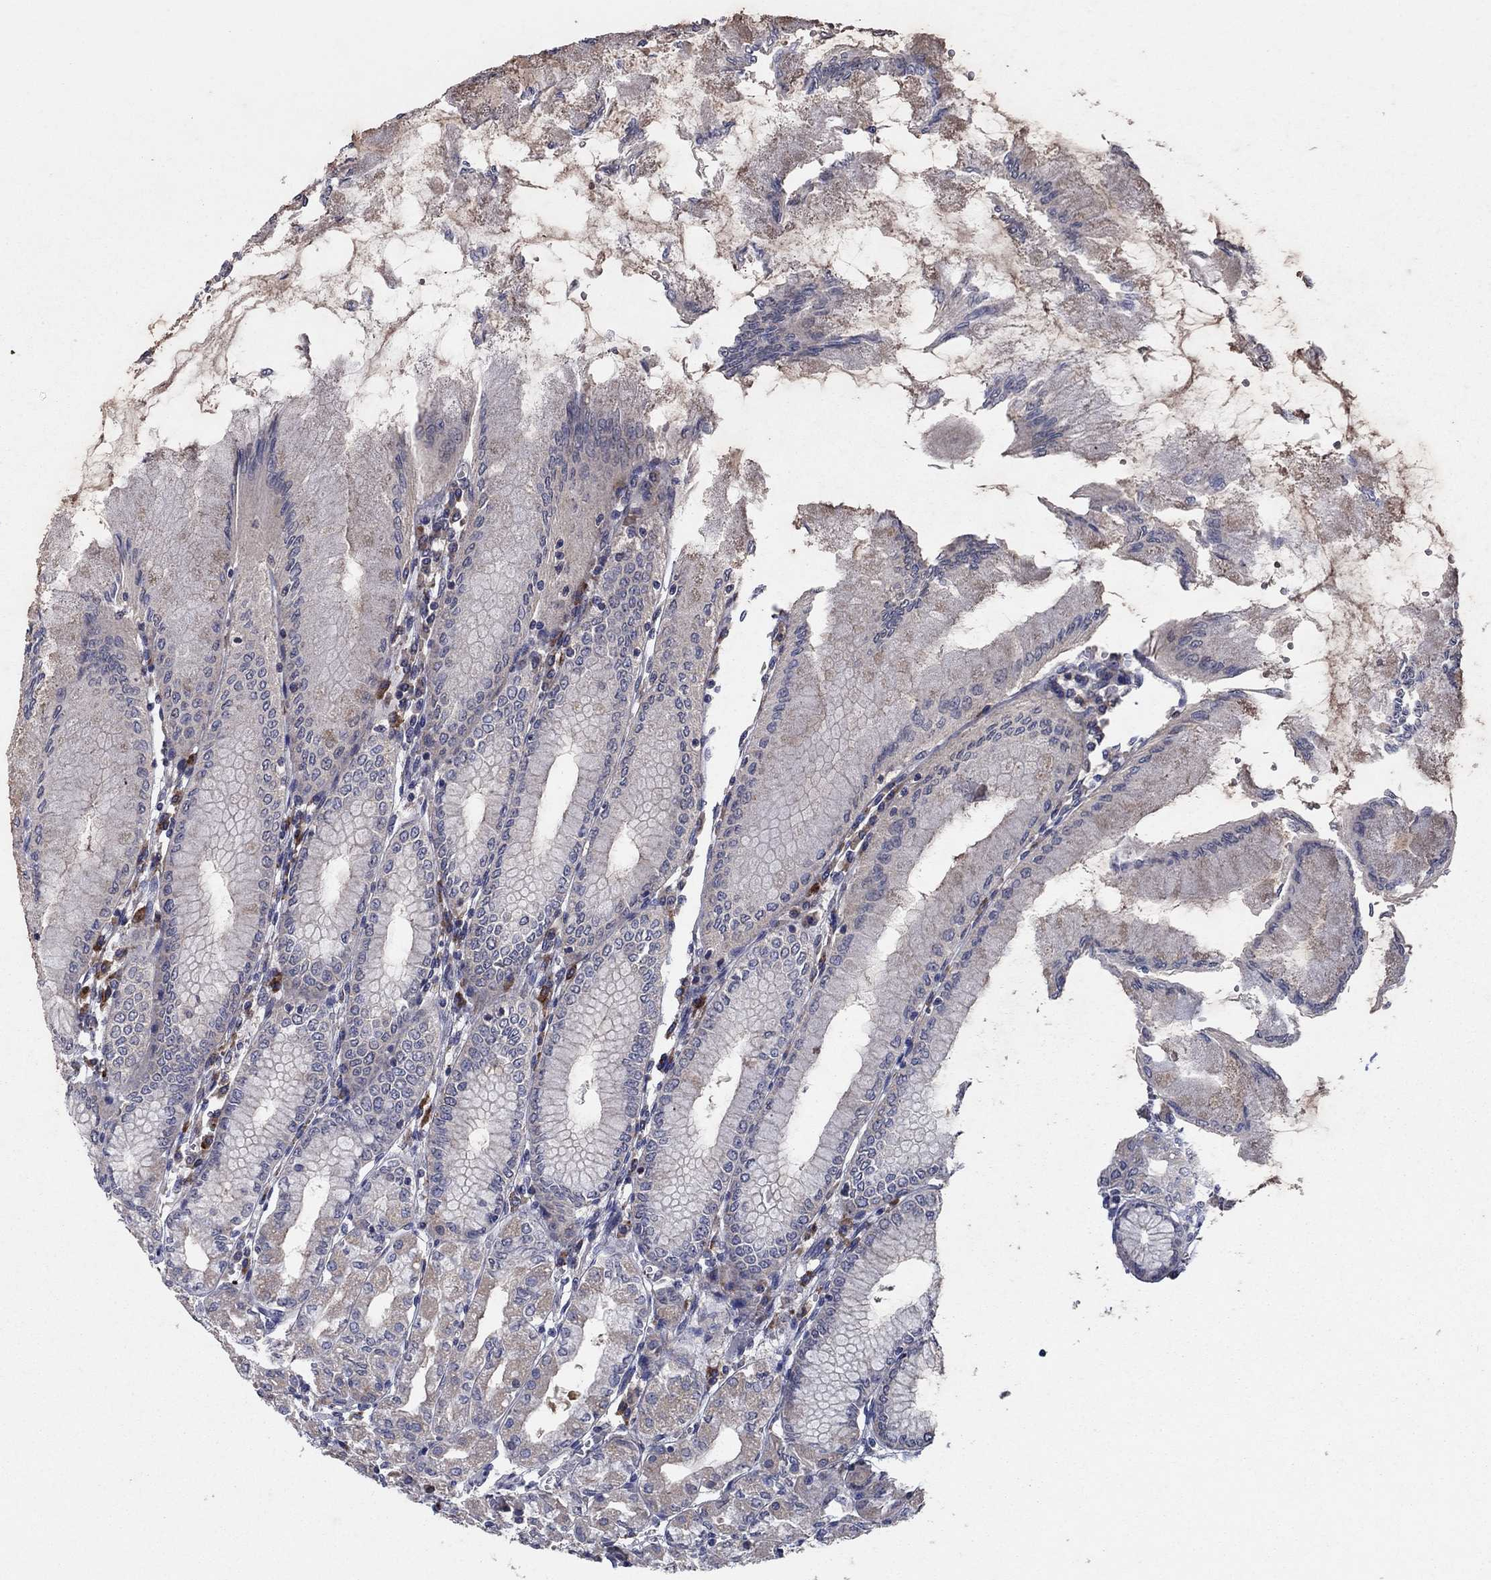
{"staining": {"intensity": "weak", "quantity": "25%-75%", "location": "cytoplasmic/membranous"}, "tissue": "stomach", "cell_type": "Glandular cells", "image_type": "normal", "snomed": [{"axis": "morphology", "description": "Normal tissue, NOS"}, {"axis": "topography", "description": "Skeletal muscle"}, {"axis": "topography", "description": "Stomach"}], "caption": "IHC (DAB) staining of unremarkable stomach shows weak cytoplasmic/membranous protein positivity in approximately 25%-75% of glandular cells.", "gene": "MEA1", "patient": {"sex": "female", "age": 57}}